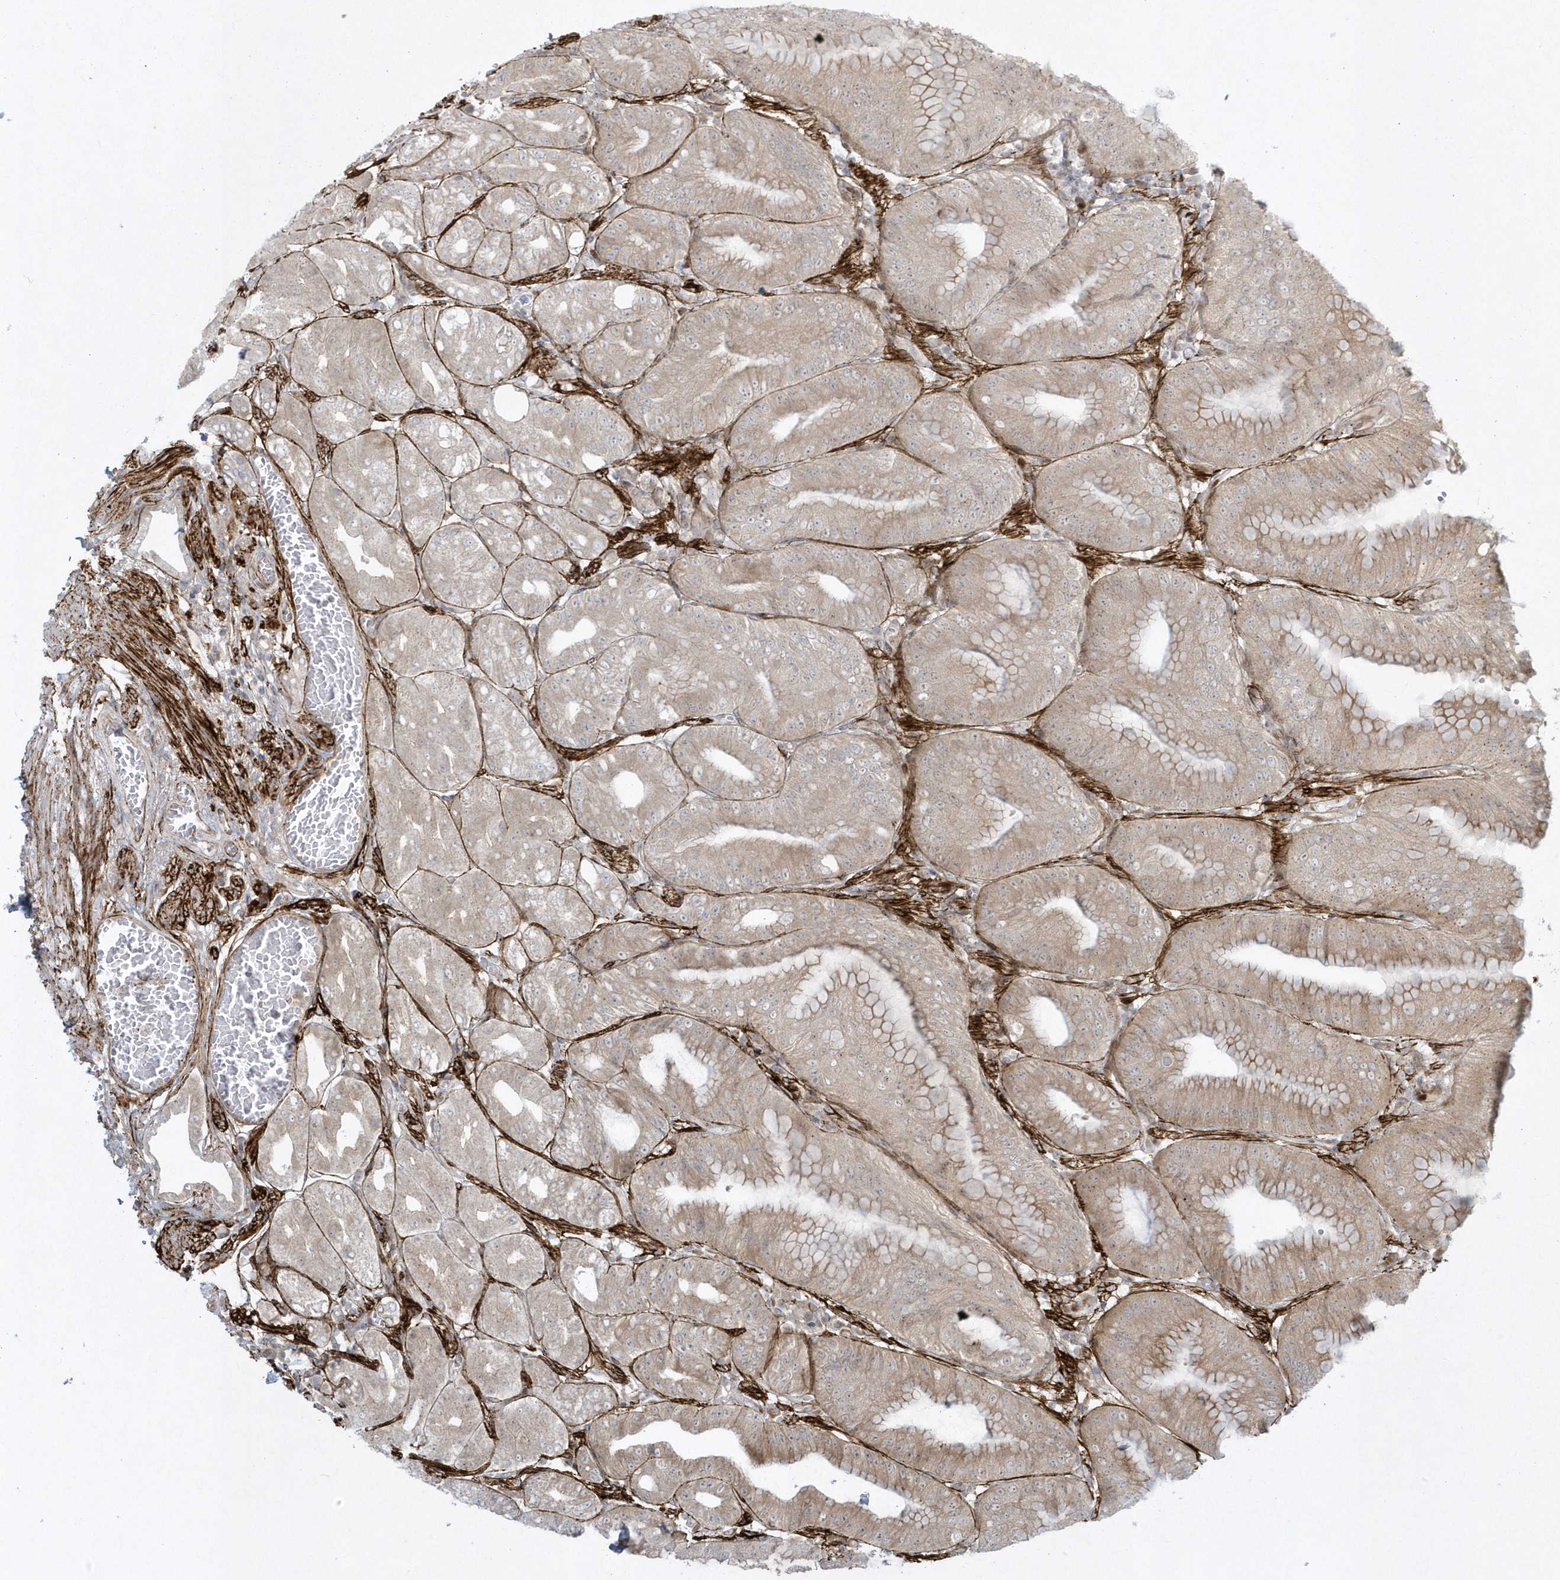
{"staining": {"intensity": "moderate", "quantity": "25%-75%", "location": "cytoplasmic/membranous"}, "tissue": "stomach", "cell_type": "Glandular cells", "image_type": "normal", "snomed": [{"axis": "morphology", "description": "Normal tissue, NOS"}, {"axis": "topography", "description": "Stomach, lower"}], "caption": "Benign stomach exhibits moderate cytoplasmic/membranous staining in approximately 25%-75% of glandular cells, visualized by immunohistochemistry. Using DAB (3,3'-diaminobenzidine) (brown) and hematoxylin (blue) stains, captured at high magnification using brightfield microscopy.", "gene": "MASP2", "patient": {"sex": "male", "age": 71}}